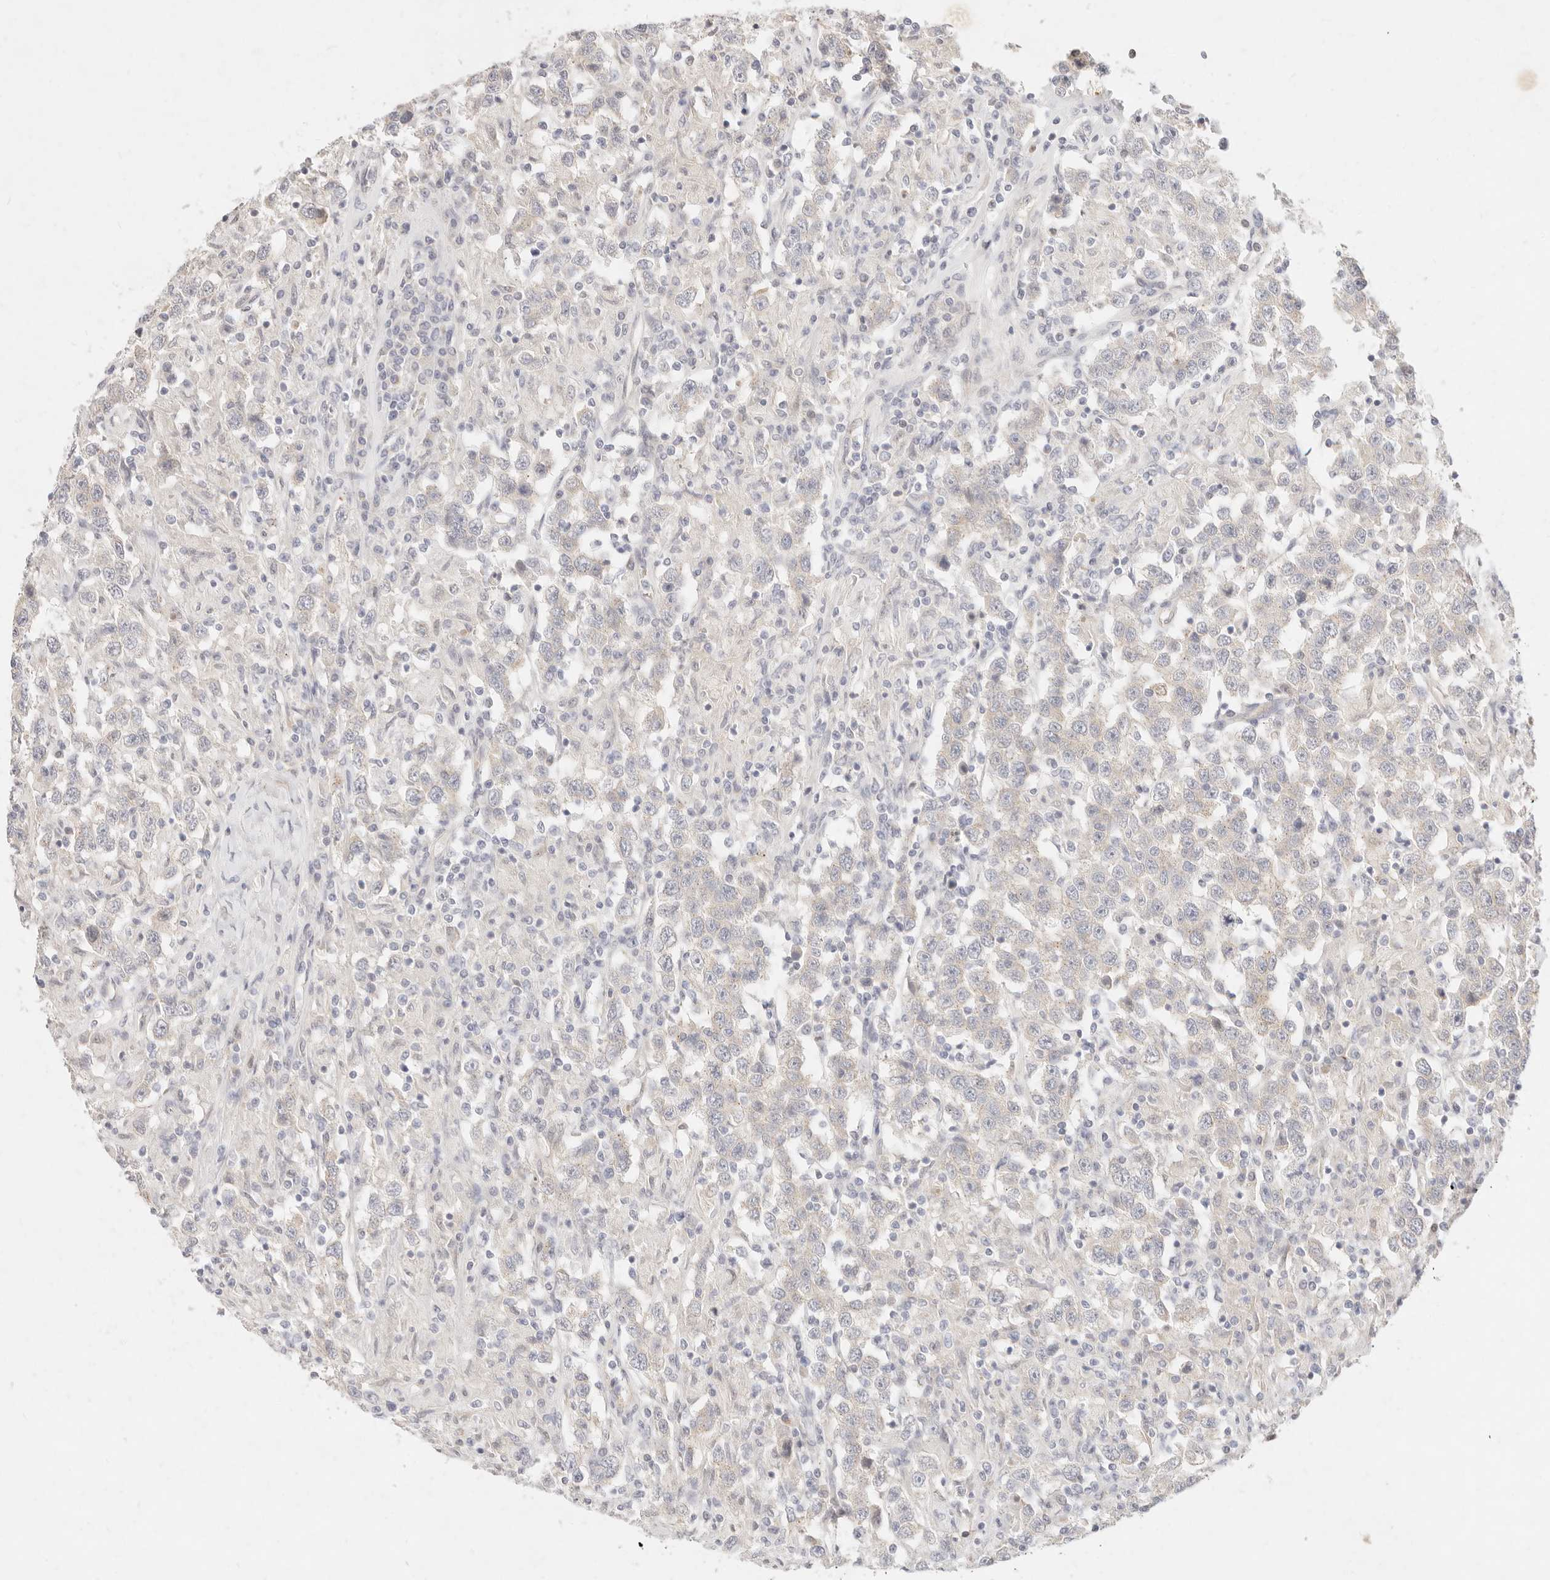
{"staining": {"intensity": "negative", "quantity": "none", "location": "none"}, "tissue": "testis cancer", "cell_type": "Tumor cells", "image_type": "cancer", "snomed": [{"axis": "morphology", "description": "Seminoma, NOS"}, {"axis": "topography", "description": "Testis"}], "caption": "IHC micrograph of human seminoma (testis) stained for a protein (brown), which reveals no positivity in tumor cells.", "gene": "ASCL3", "patient": {"sex": "male", "age": 41}}